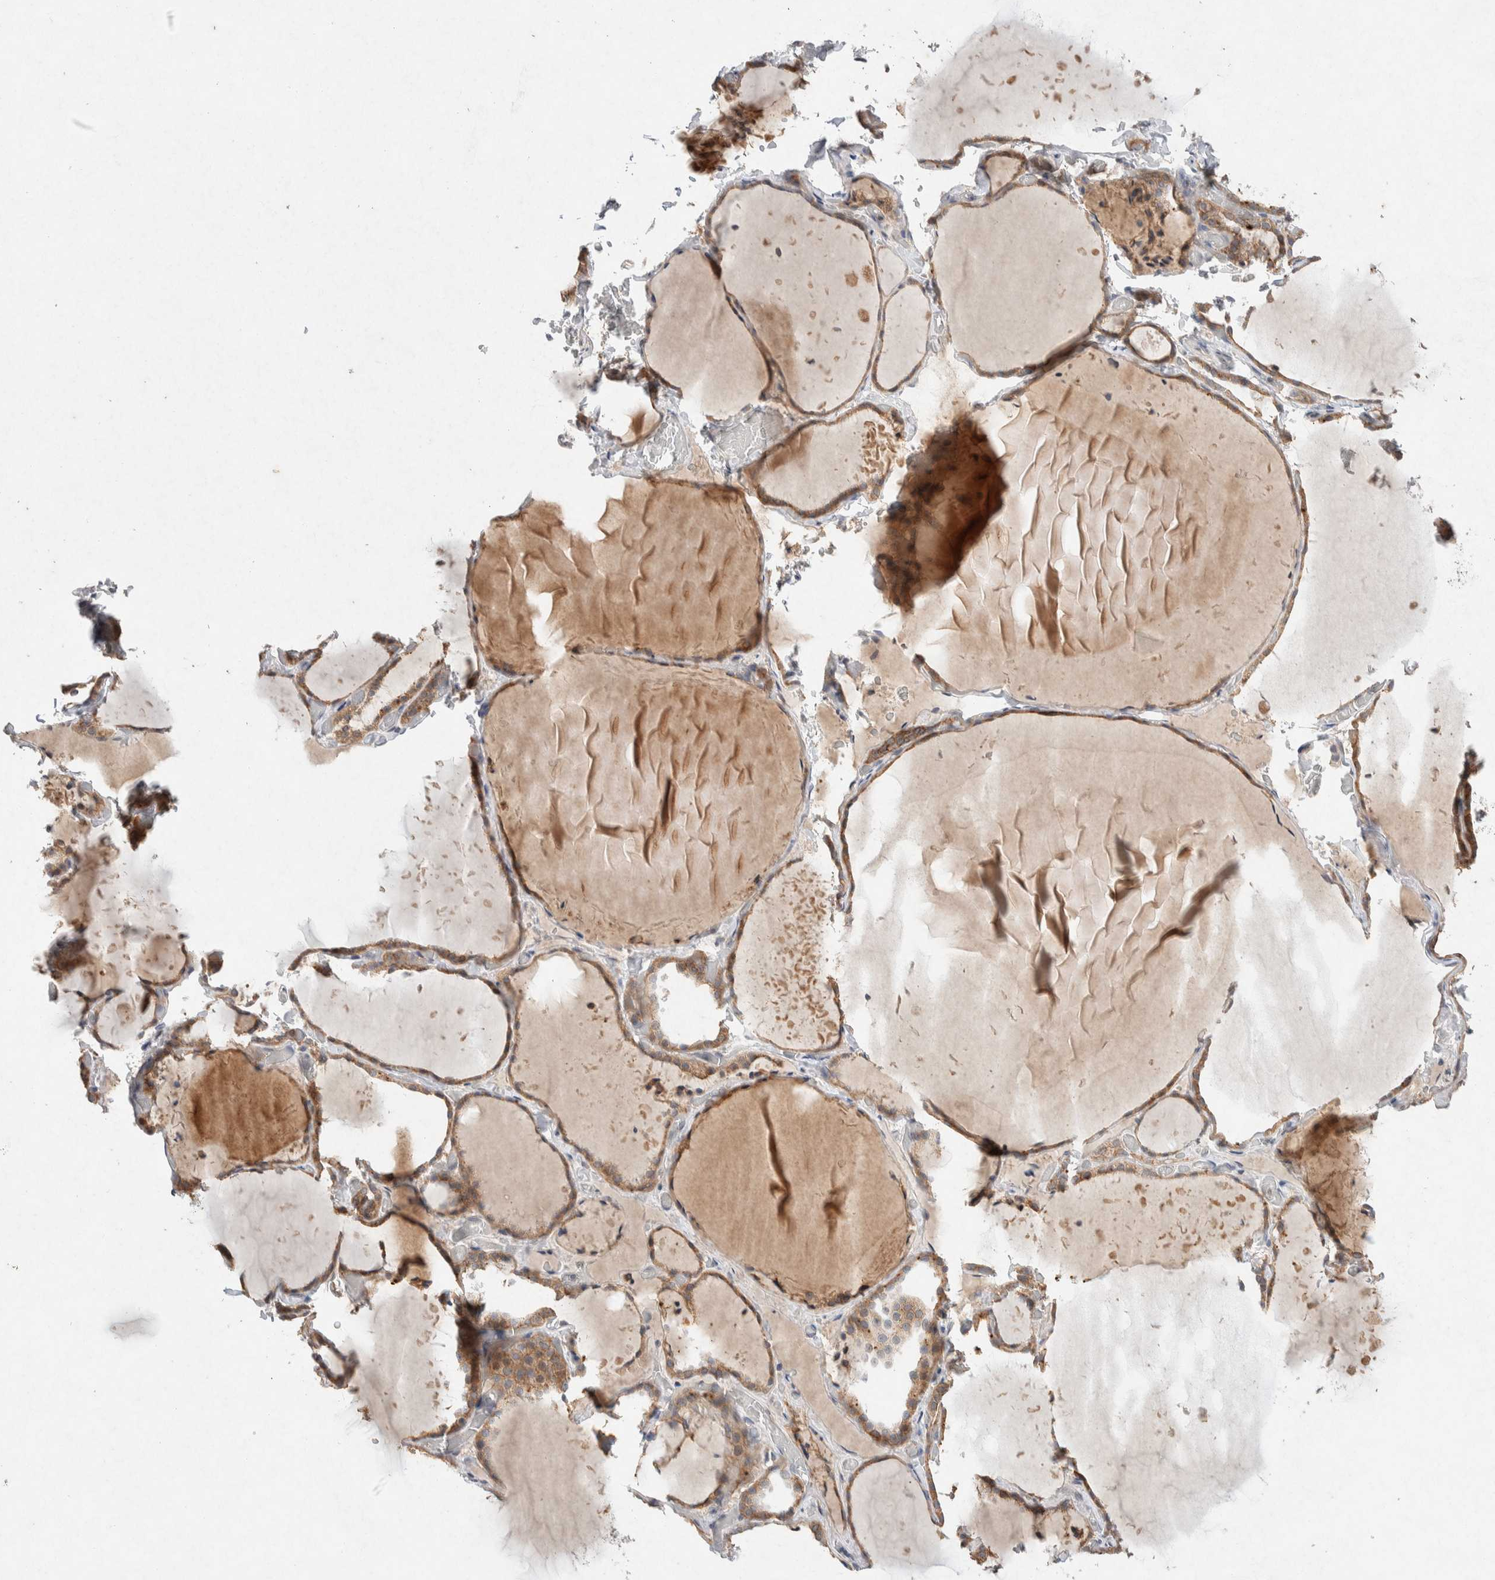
{"staining": {"intensity": "moderate", "quantity": ">75%", "location": "cytoplasmic/membranous"}, "tissue": "thyroid gland", "cell_type": "Glandular cells", "image_type": "normal", "snomed": [{"axis": "morphology", "description": "Normal tissue, NOS"}, {"axis": "topography", "description": "Thyroid gland"}], "caption": "Glandular cells exhibit medium levels of moderate cytoplasmic/membranous expression in about >75% of cells in benign human thyroid gland.", "gene": "CMTM4", "patient": {"sex": "female", "age": 22}}